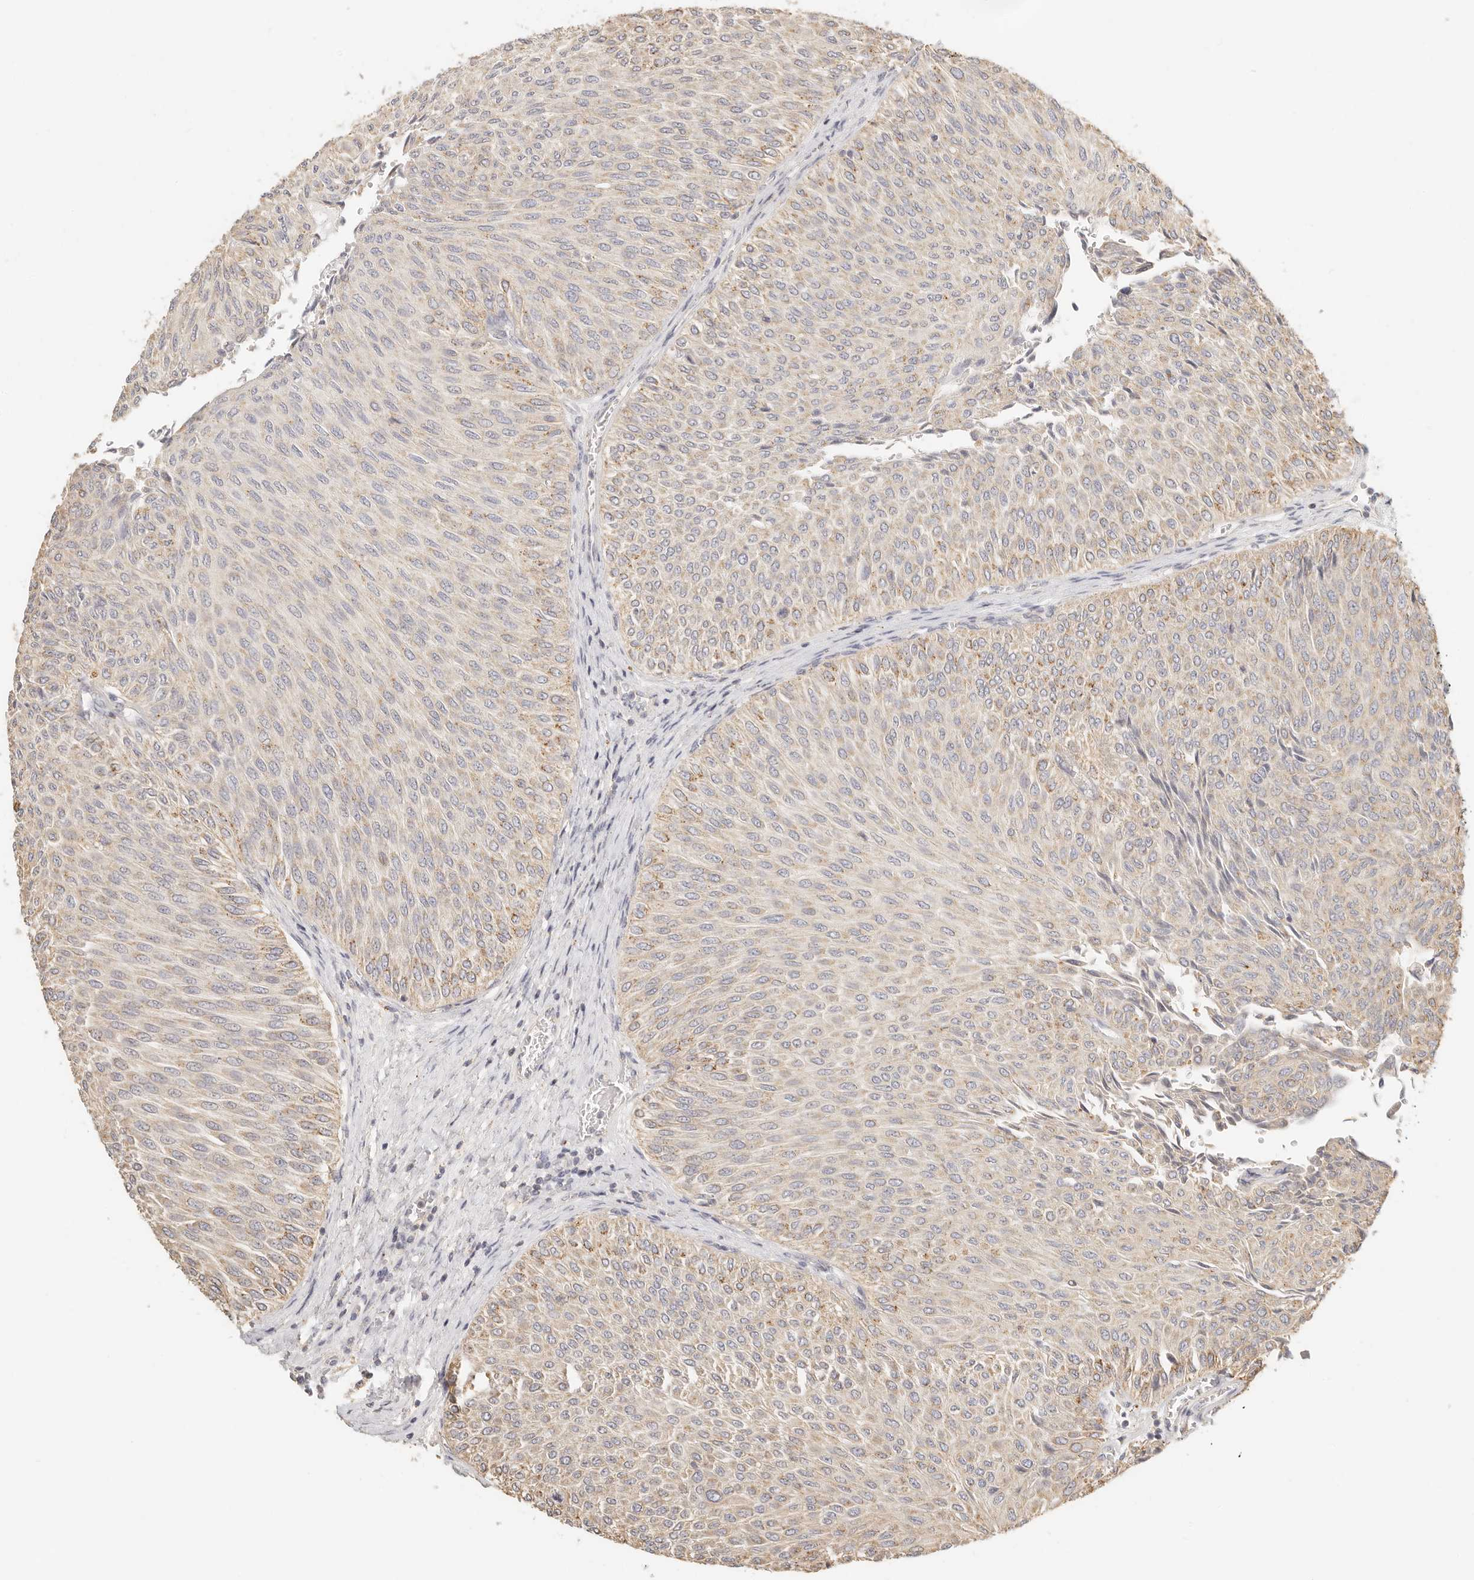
{"staining": {"intensity": "weak", "quantity": ">75%", "location": "cytoplasmic/membranous"}, "tissue": "urothelial cancer", "cell_type": "Tumor cells", "image_type": "cancer", "snomed": [{"axis": "morphology", "description": "Urothelial carcinoma, Low grade"}, {"axis": "topography", "description": "Urinary bladder"}], "caption": "Human urothelial cancer stained for a protein (brown) reveals weak cytoplasmic/membranous positive staining in approximately >75% of tumor cells.", "gene": "CNMD", "patient": {"sex": "male", "age": 78}}